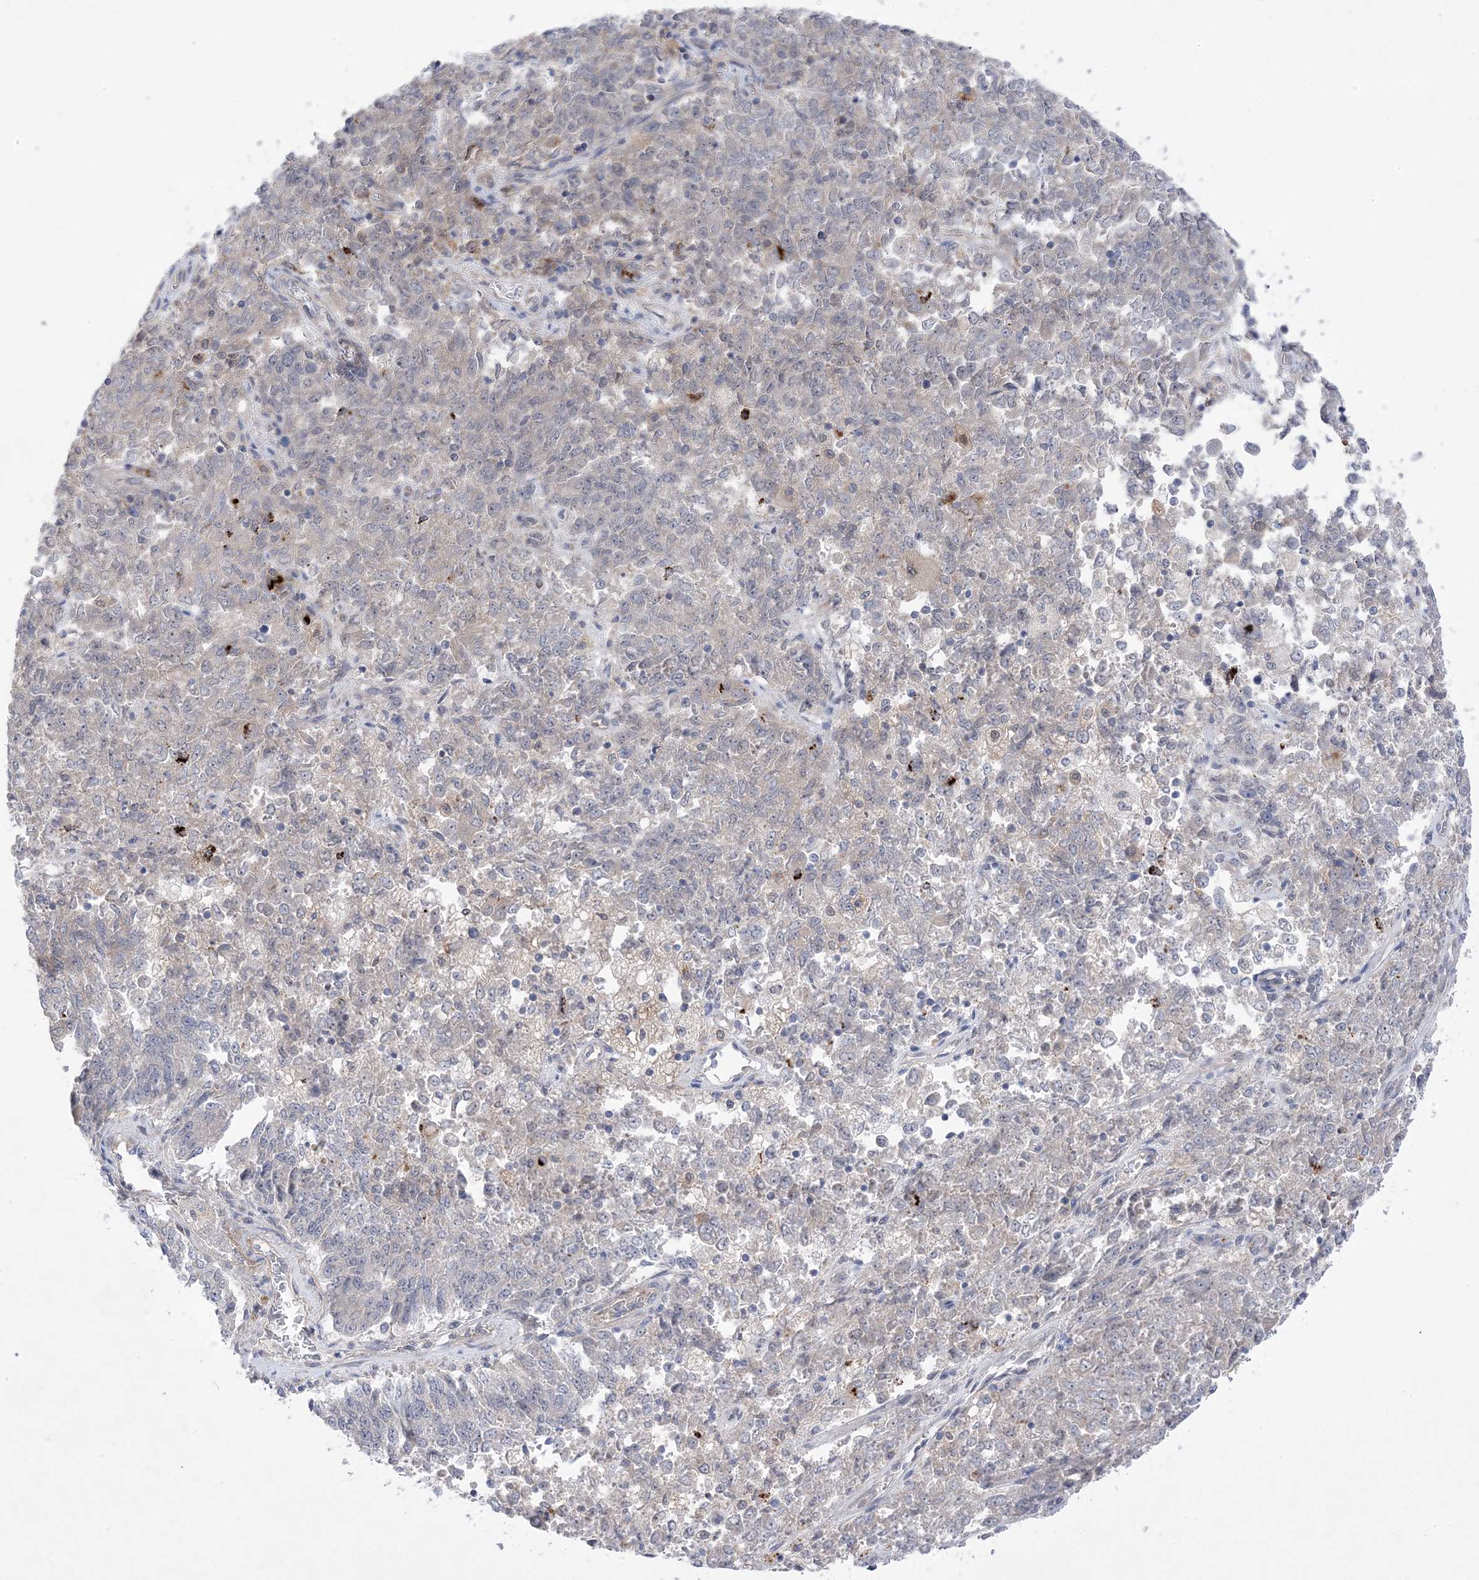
{"staining": {"intensity": "negative", "quantity": "none", "location": "none"}, "tissue": "endometrial cancer", "cell_type": "Tumor cells", "image_type": "cancer", "snomed": [{"axis": "morphology", "description": "Adenocarcinoma, NOS"}, {"axis": "topography", "description": "Endometrium"}], "caption": "Endometrial cancer was stained to show a protein in brown. There is no significant expression in tumor cells.", "gene": "ANAPC1", "patient": {"sex": "female", "age": 80}}